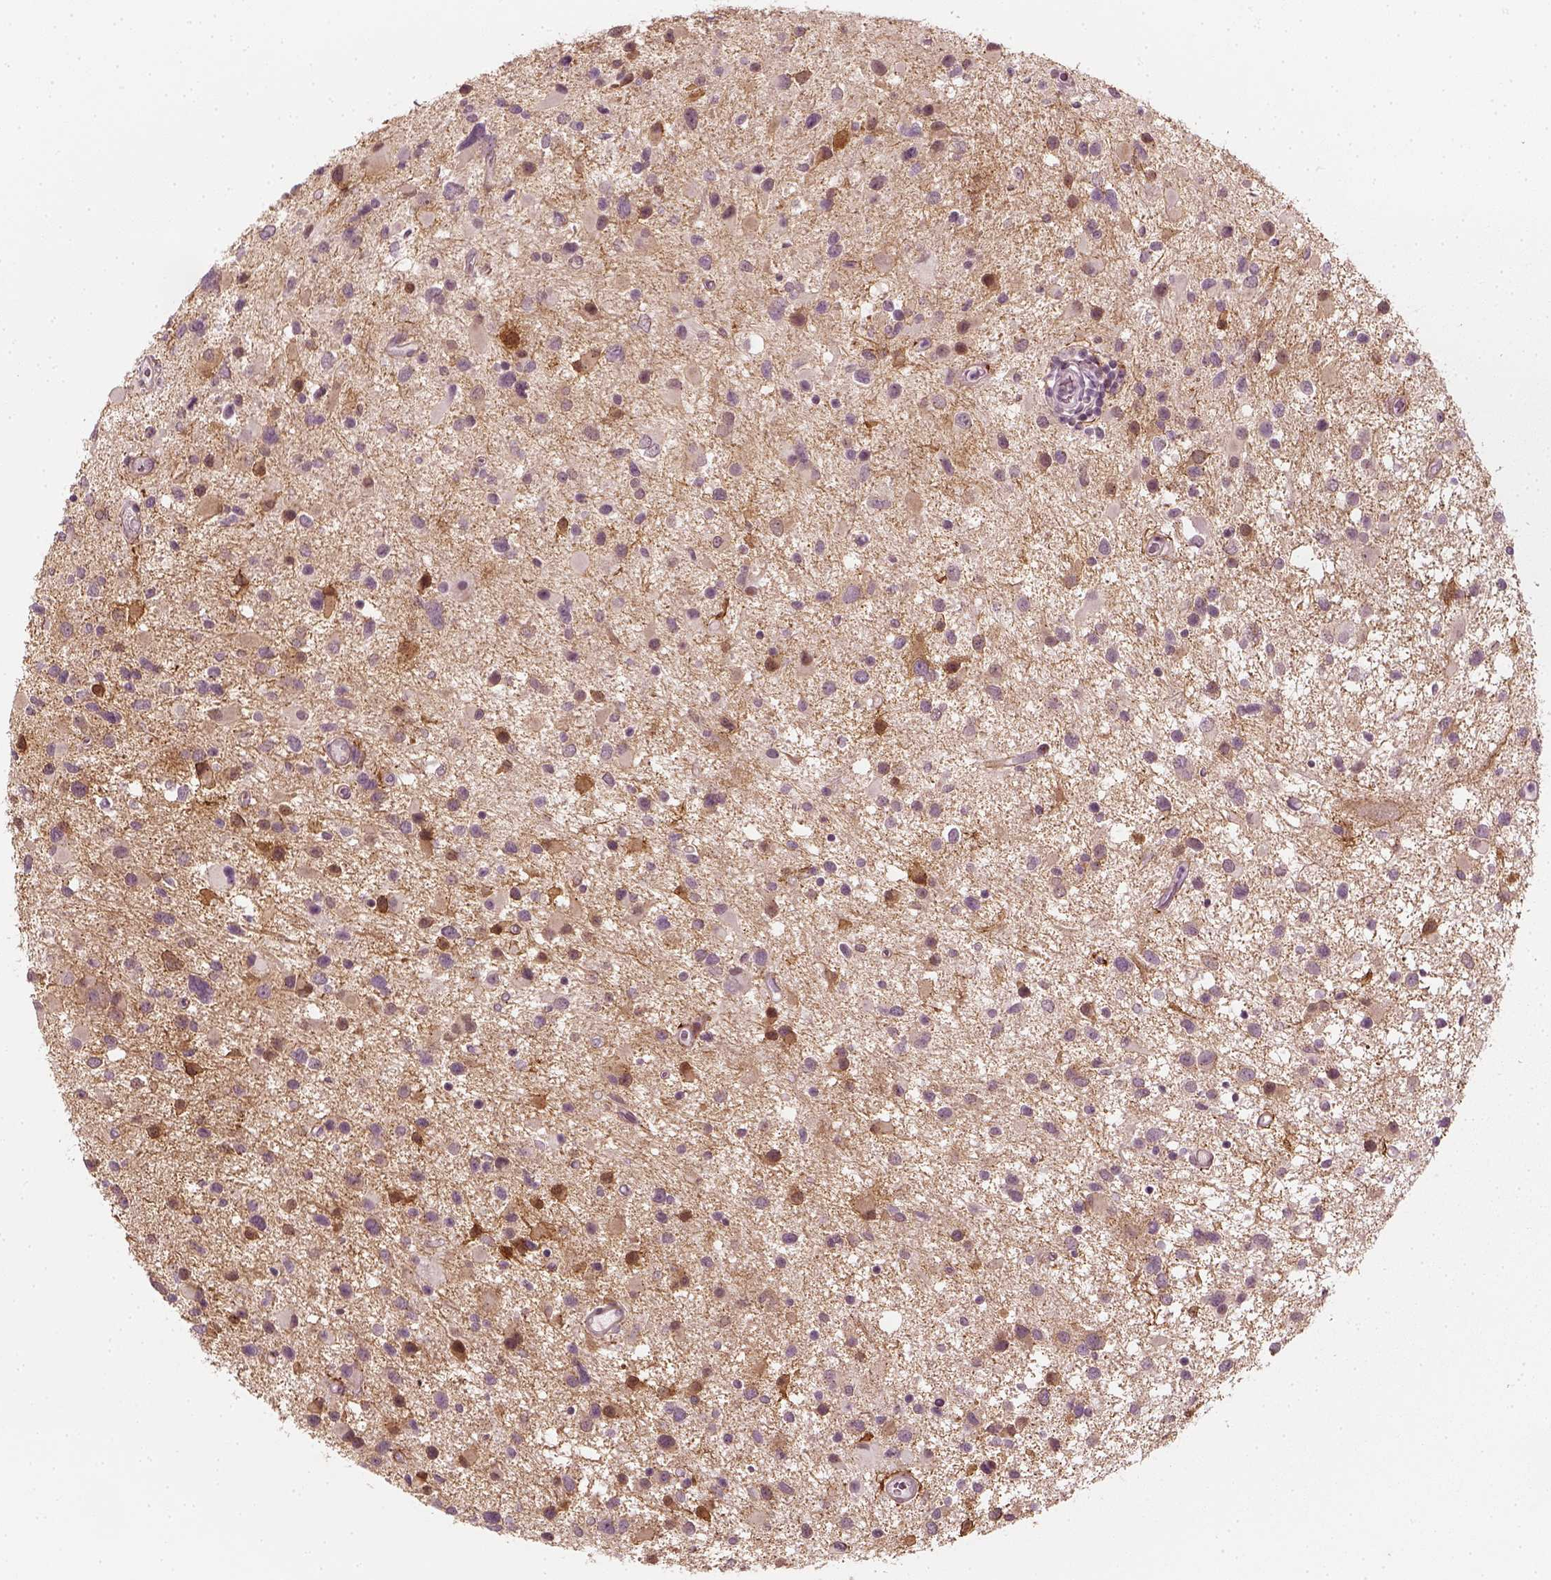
{"staining": {"intensity": "negative", "quantity": "none", "location": "none"}, "tissue": "glioma", "cell_type": "Tumor cells", "image_type": "cancer", "snomed": [{"axis": "morphology", "description": "Glioma, malignant, Low grade"}, {"axis": "topography", "description": "Brain"}], "caption": "IHC of human glioma displays no staining in tumor cells. (DAB (3,3'-diaminobenzidine) IHC with hematoxylin counter stain).", "gene": "MLIP", "patient": {"sex": "female", "age": 32}}